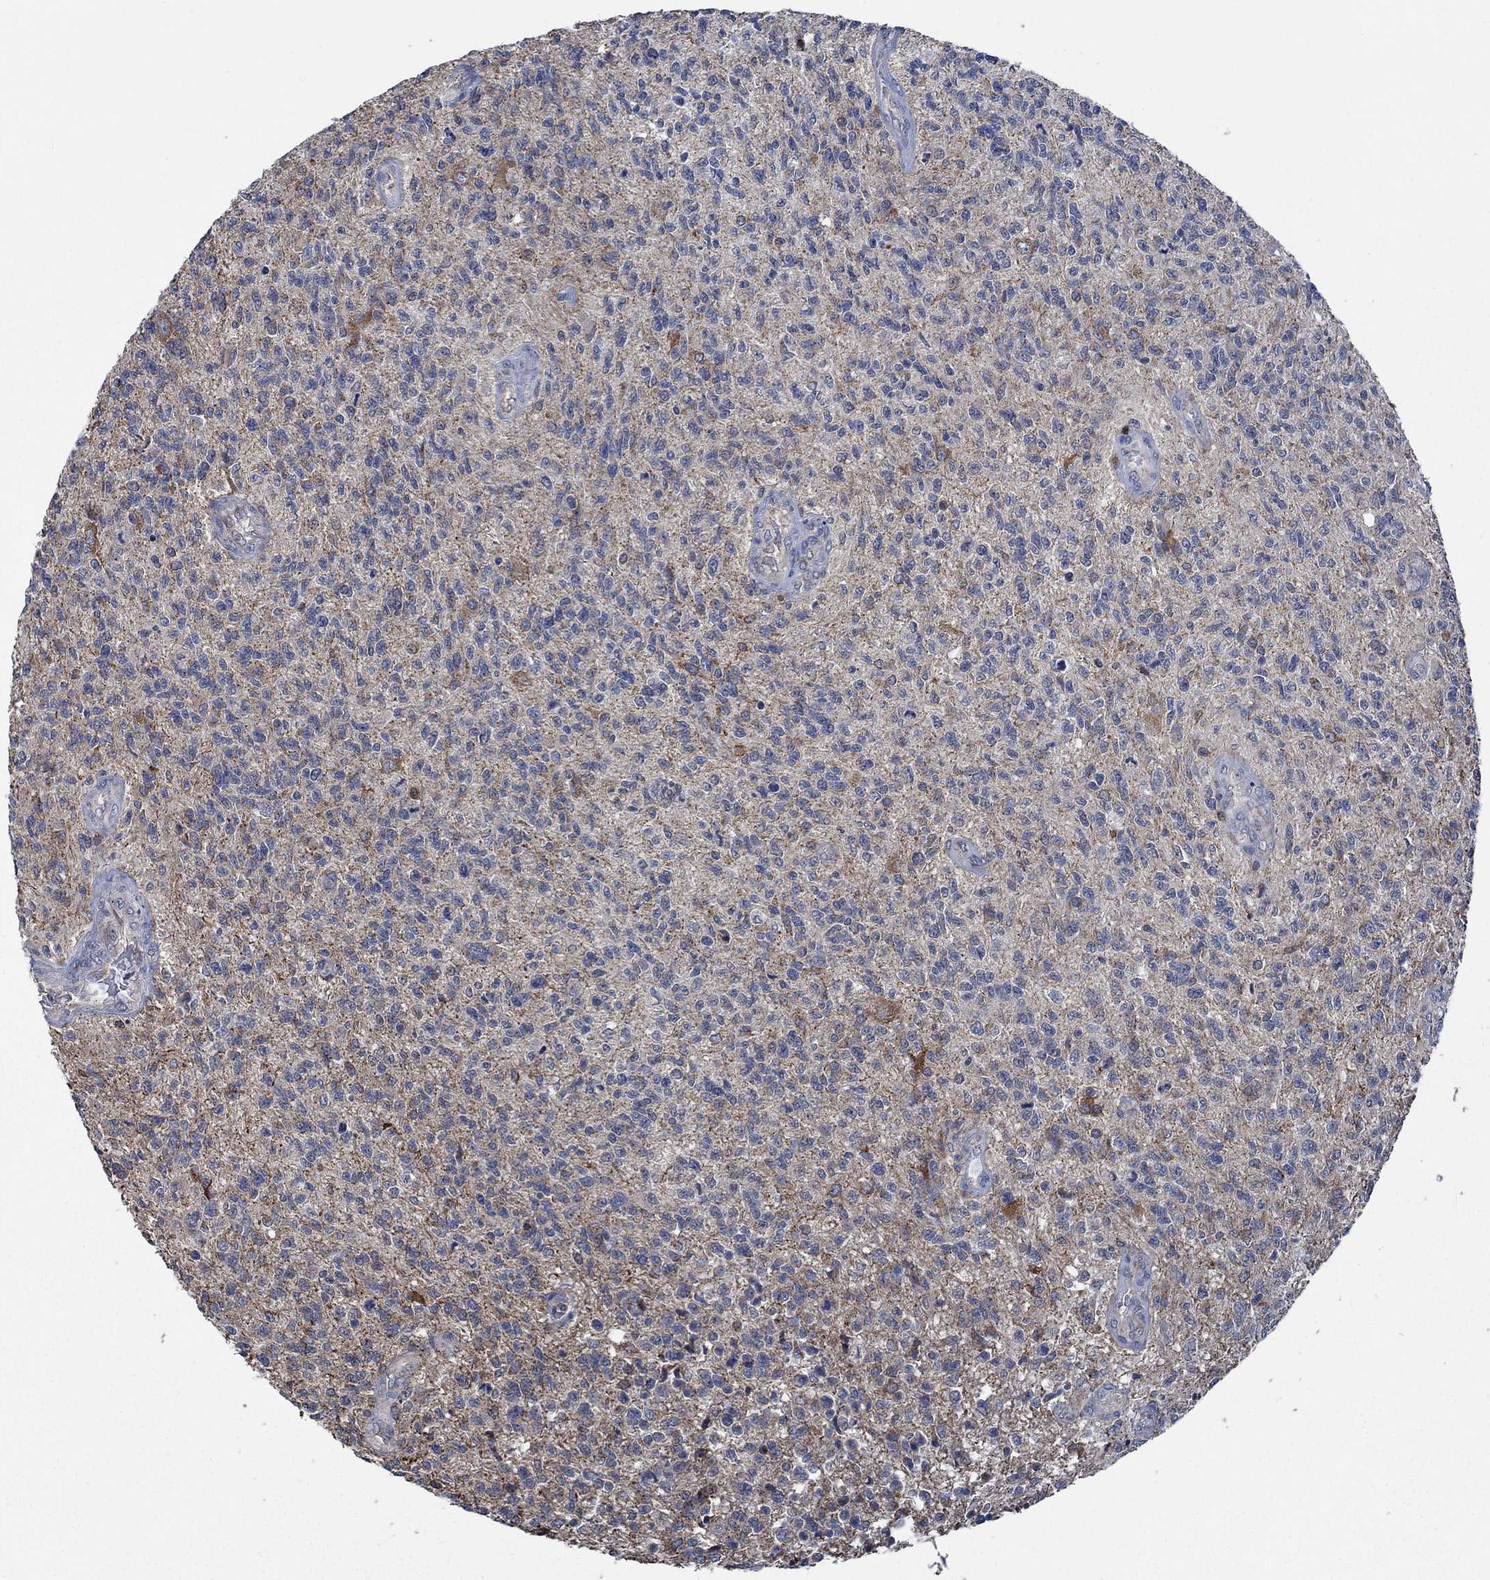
{"staining": {"intensity": "negative", "quantity": "none", "location": "none"}, "tissue": "glioma", "cell_type": "Tumor cells", "image_type": "cancer", "snomed": [{"axis": "morphology", "description": "Glioma, malignant, High grade"}, {"axis": "topography", "description": "Brain"}], "caption": "Tumor cells are negative for brown protein staining in malignant glioma (high-grade).", "gene": "STXBP6", "patient": {"sex": "male", "age": 56}}